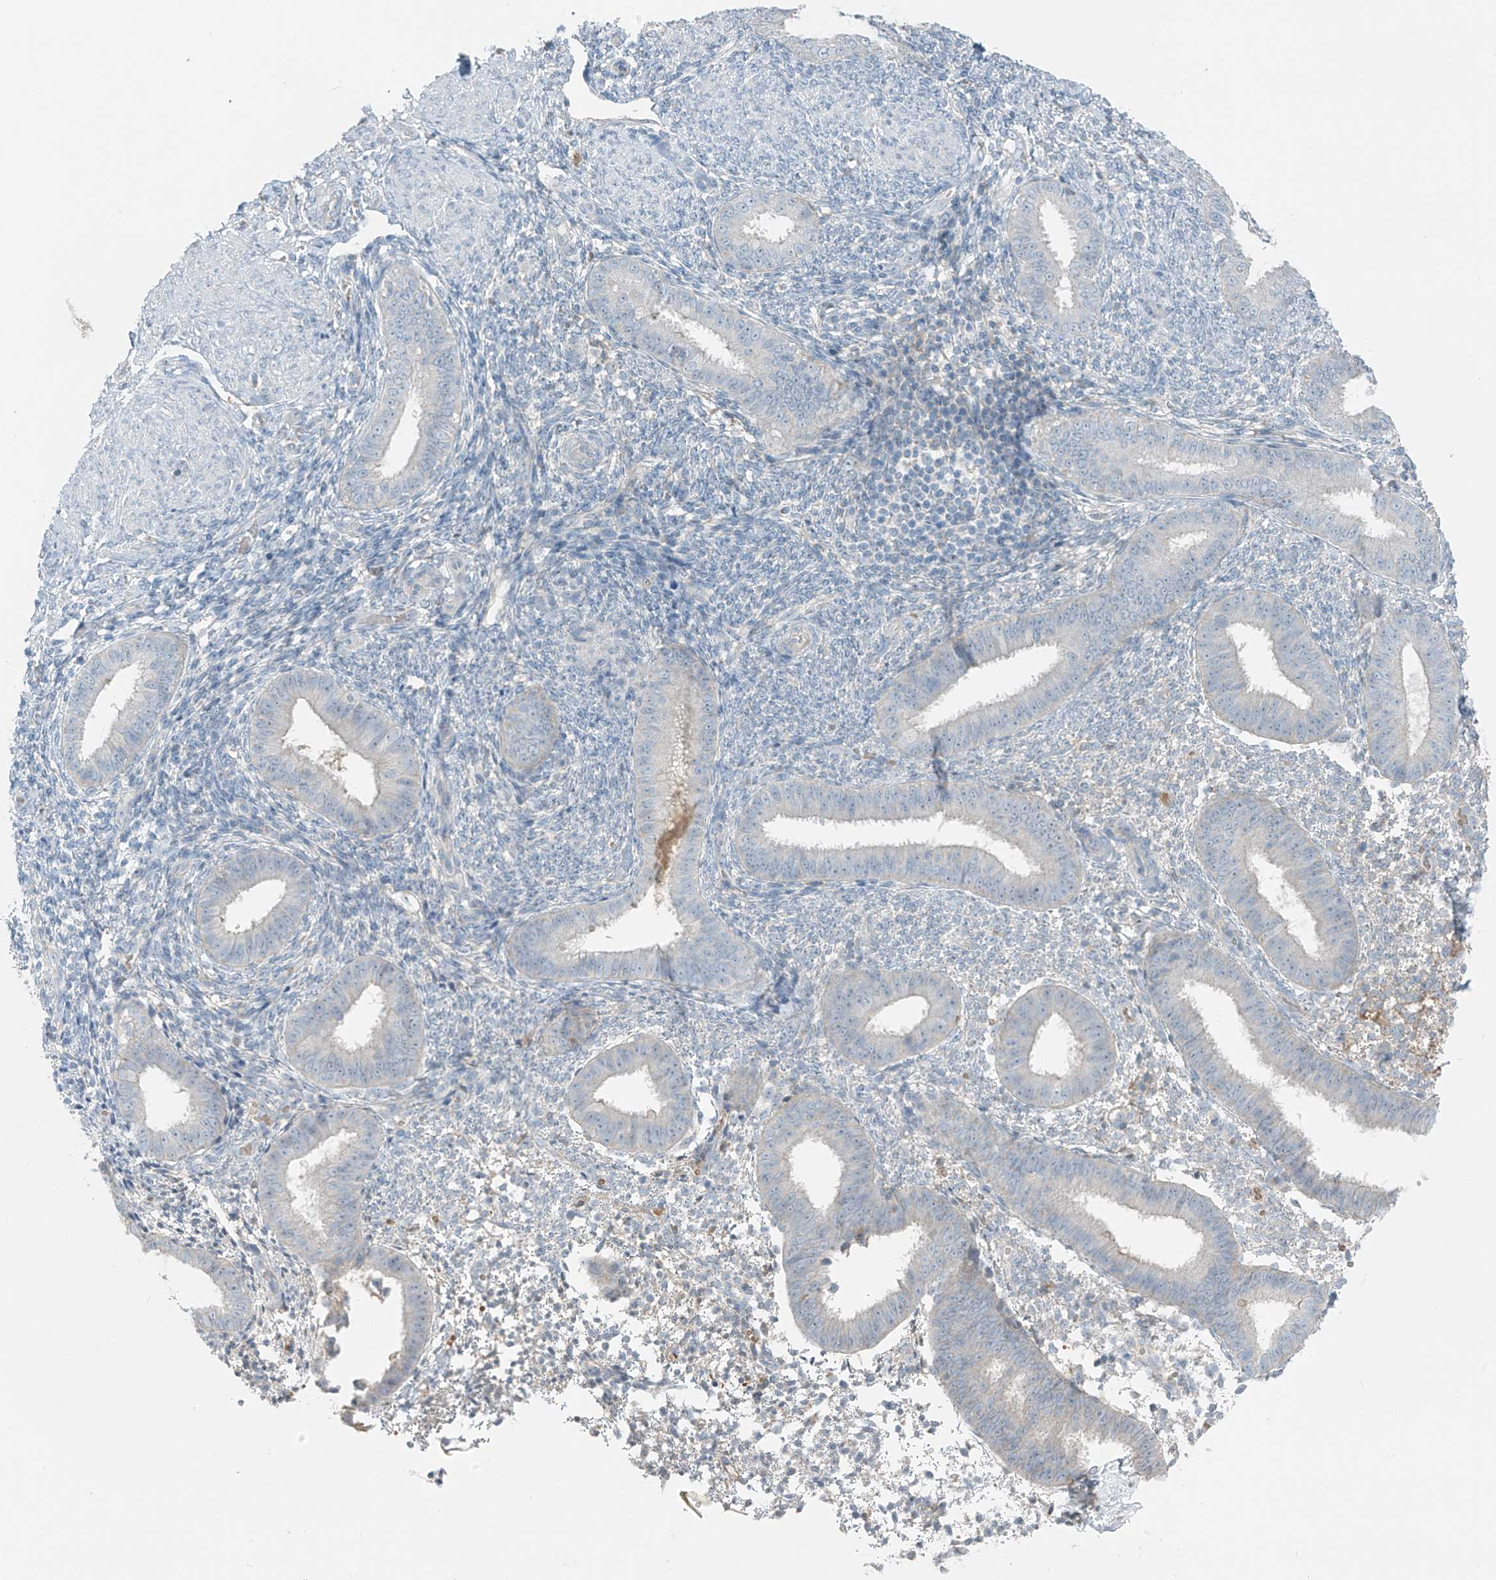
{"staining": {"intensity": "negative", "quantity": "none", "location": "none"}, "tissue": "endometrium", "cell_type": "Cells in endometrial stroma", "image_type": "normal", "snomed": [{"axis": "morphology", "description": "Normal tissue, NOS"}, {"axis": "topography", "description": "Uterus"}, {"axis": "topography", "description": "Endometrium"}], "caption": "IHC micrograph of normal endometrium: endometrium stained with DAB reveals no significant protein positivity in cells in endometrial stroma. Brightfield microscopy of immunohistochemistry (IHC) stained with DAB (brown) and hematoxylin (blue), captured at high magnification.", "gene": "FAM131C", "patient": {"sex": "female", "age": 48}}